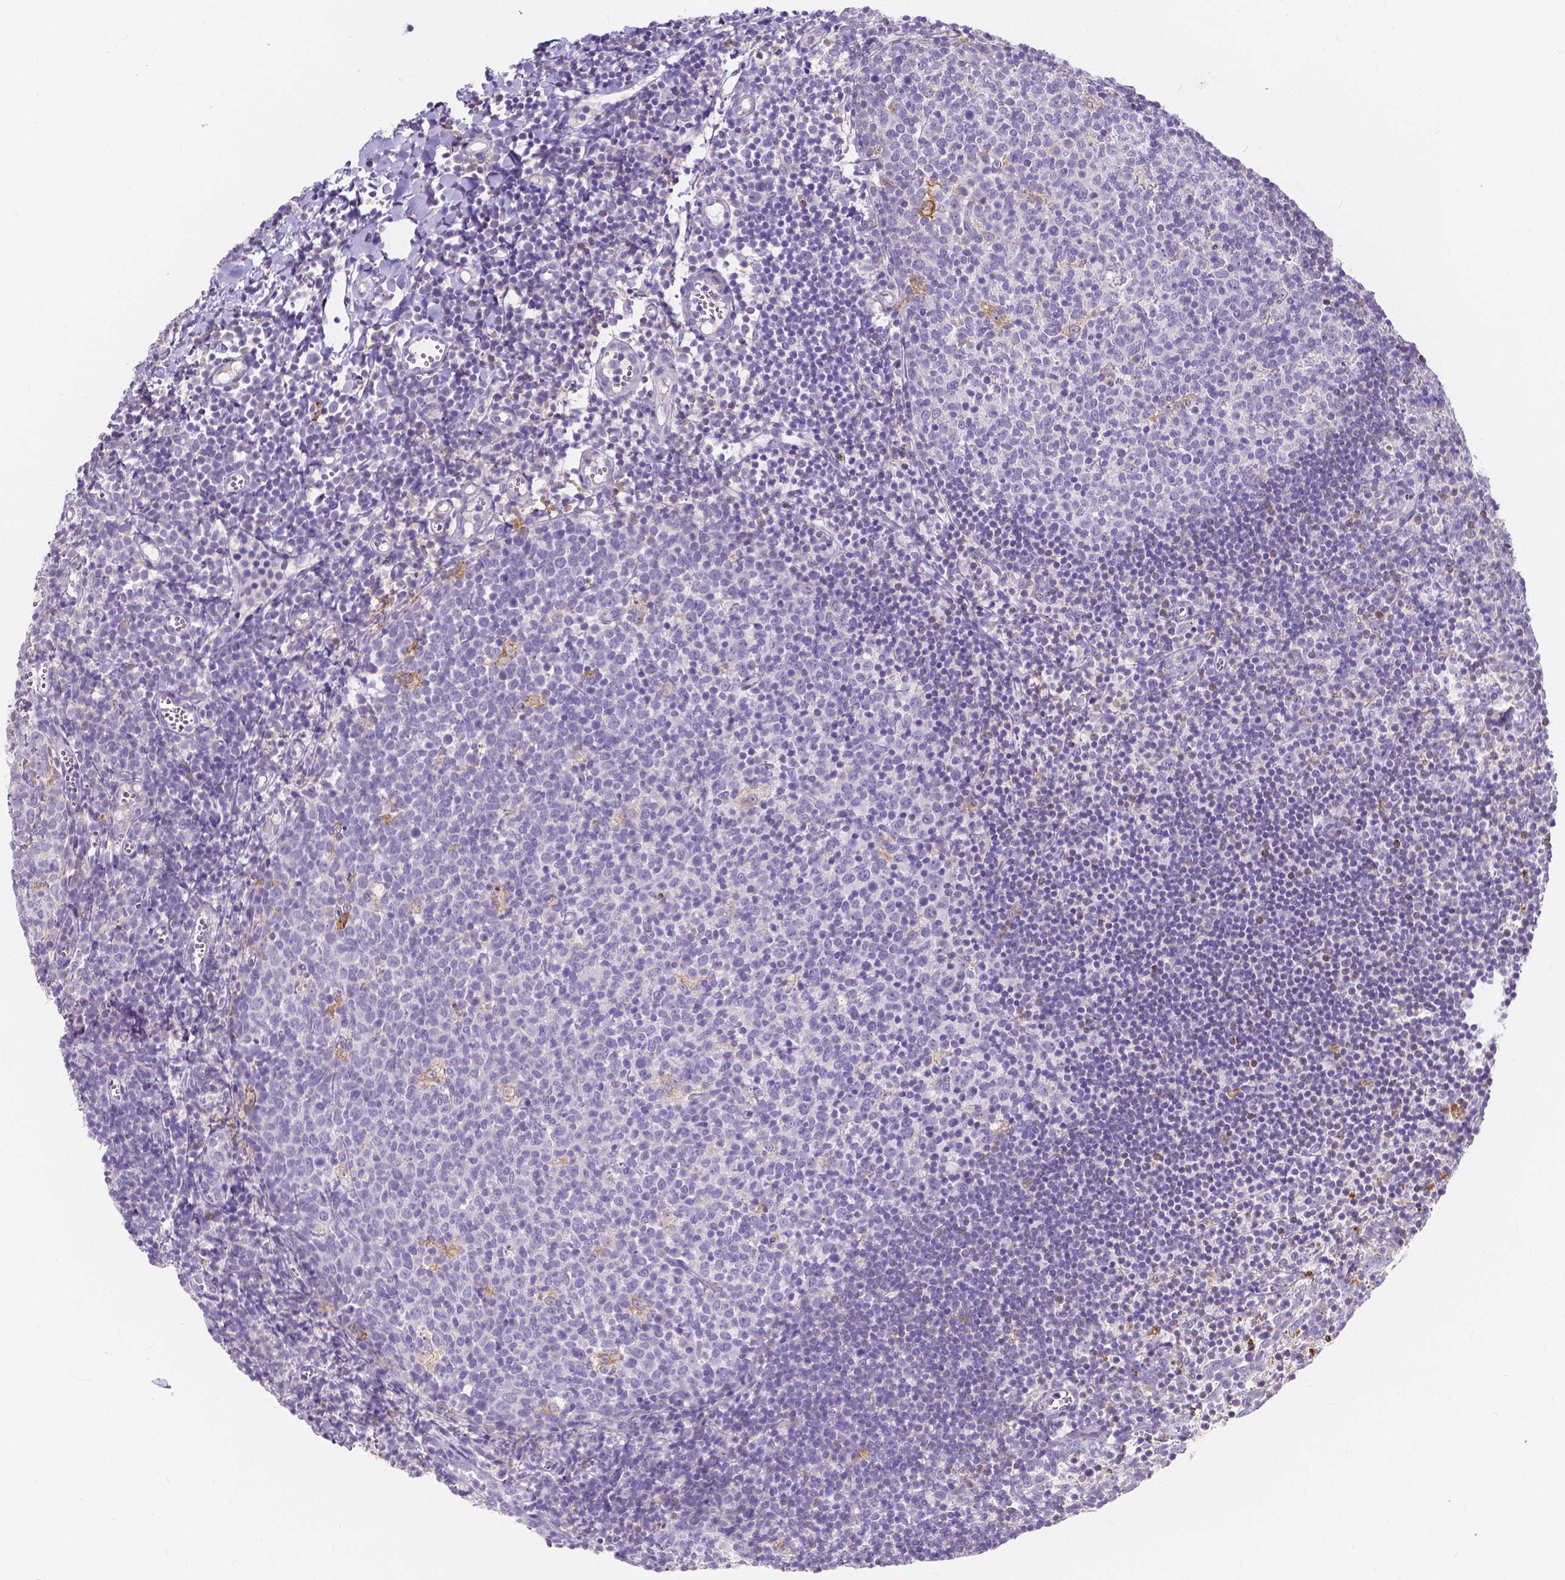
{"staining": {"intensity": "weak", "quantity": "<25%", "location": "cytoplasmic/membranous"}, "tissue": "lymph node", "cell_type": "Germinal center cells", "image_type": "normal", "snomed": [{"axis": "morphology", "description": "Normal tissue, NOS"}, {"axis": "topography", "description": "Lymph node"}], "caption": "Photomicrograph shows no protein staining in germinal center cells of normal lymph node.", "gene": "ACP5", "patient": {"sex": "female", "age": 21}}